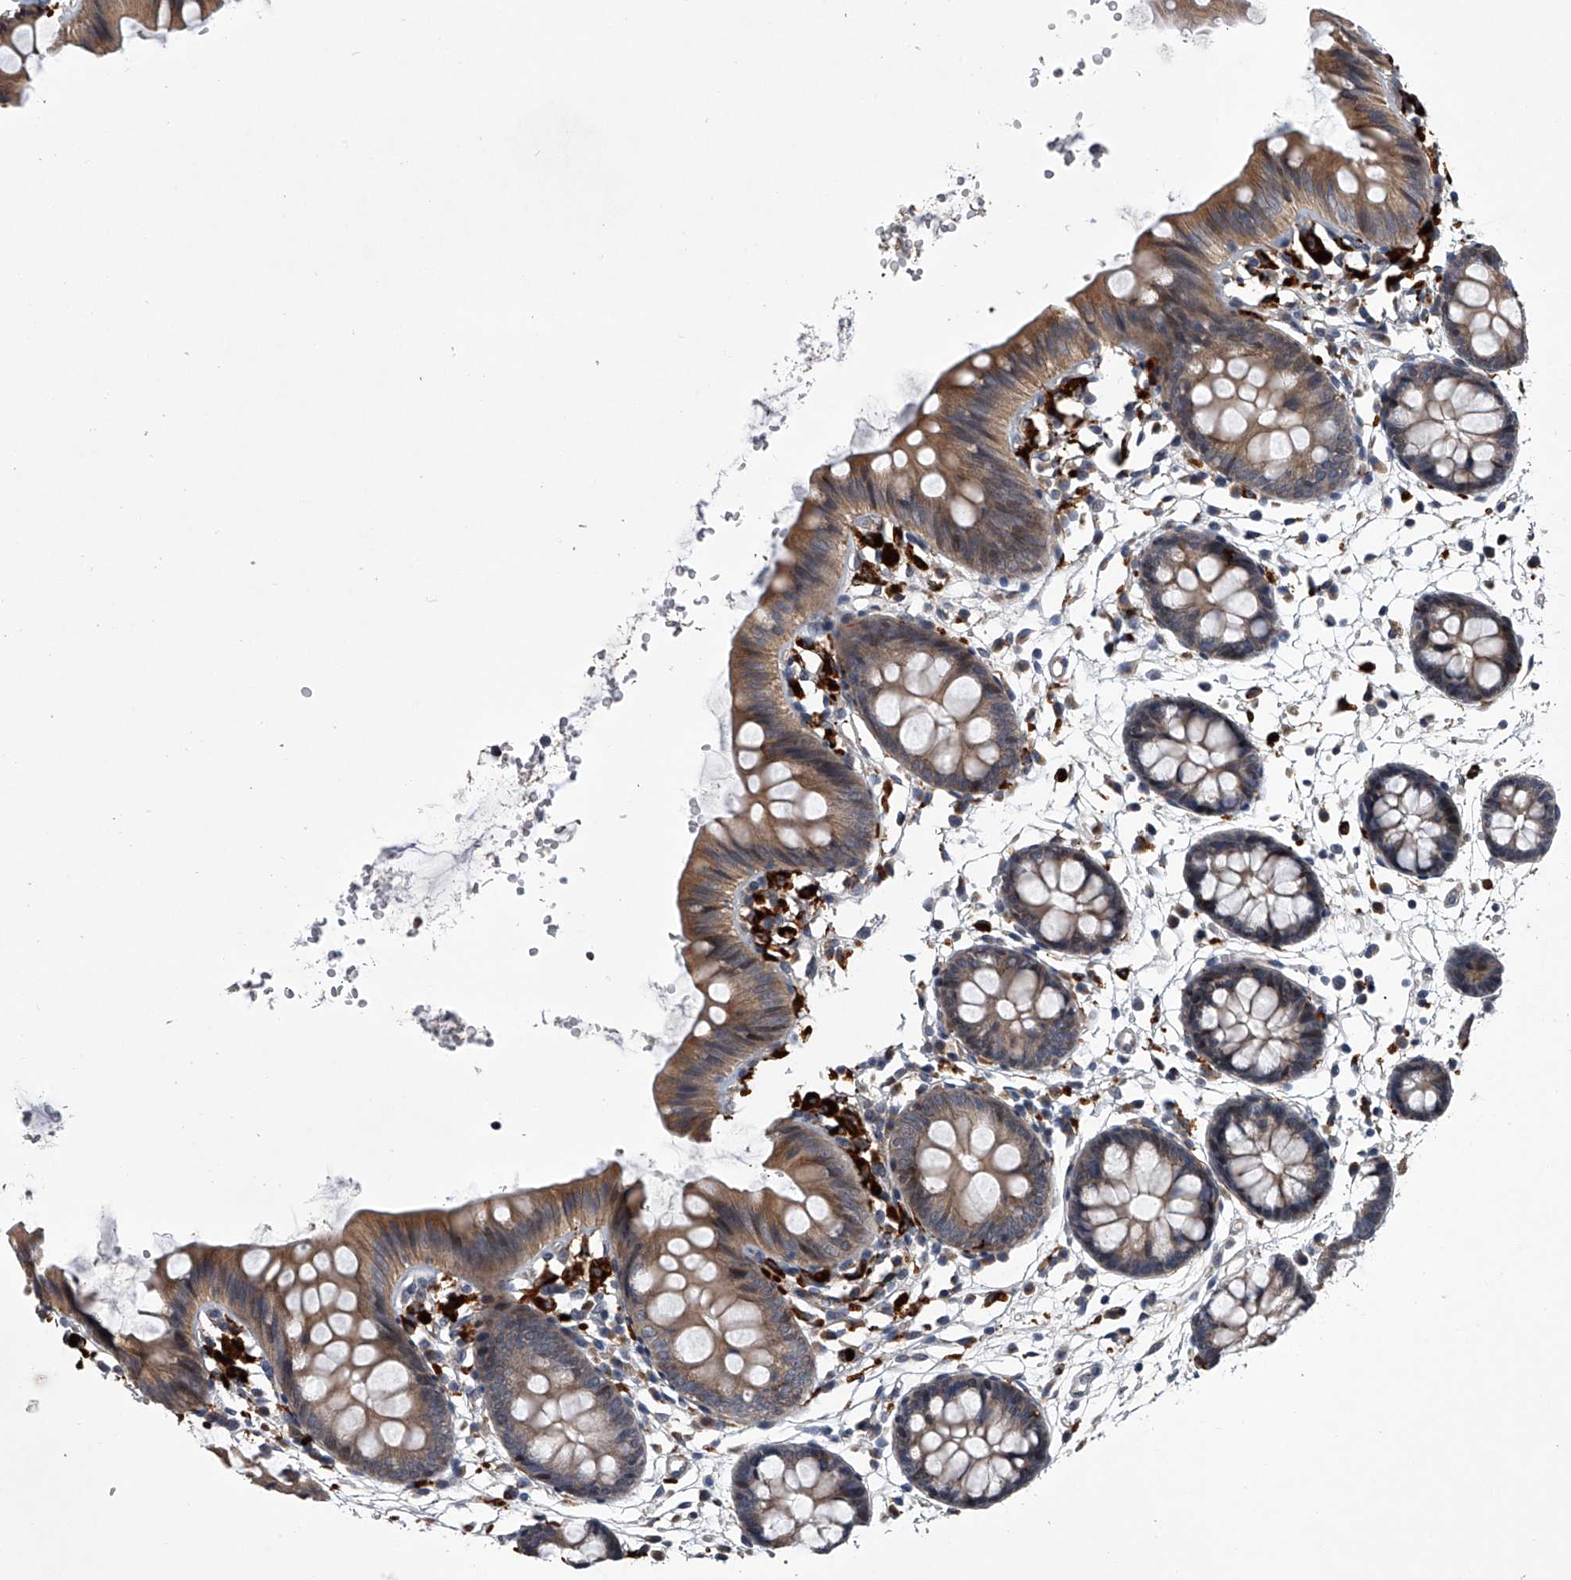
{"staining": {"intensity": "weak", "quantity": "25%-75%", "location": "cytoplasmic/membranous"}, "tissue": "colon", "cell_type": "Endothelial cells", "image_type": "normal", "snomed": [{"axis": "morphology", "description": "Normal tissue, NOS"}, {"axis": "topography", "description": "Colon"}], "caption": "Protein analysis of normal colon demonstrates weak cytoplasmic/membranous expression in about 25%-75% of endothelial cells.", "gene": "TRIM8", "patient": {"sex": "male", "age": 56}}